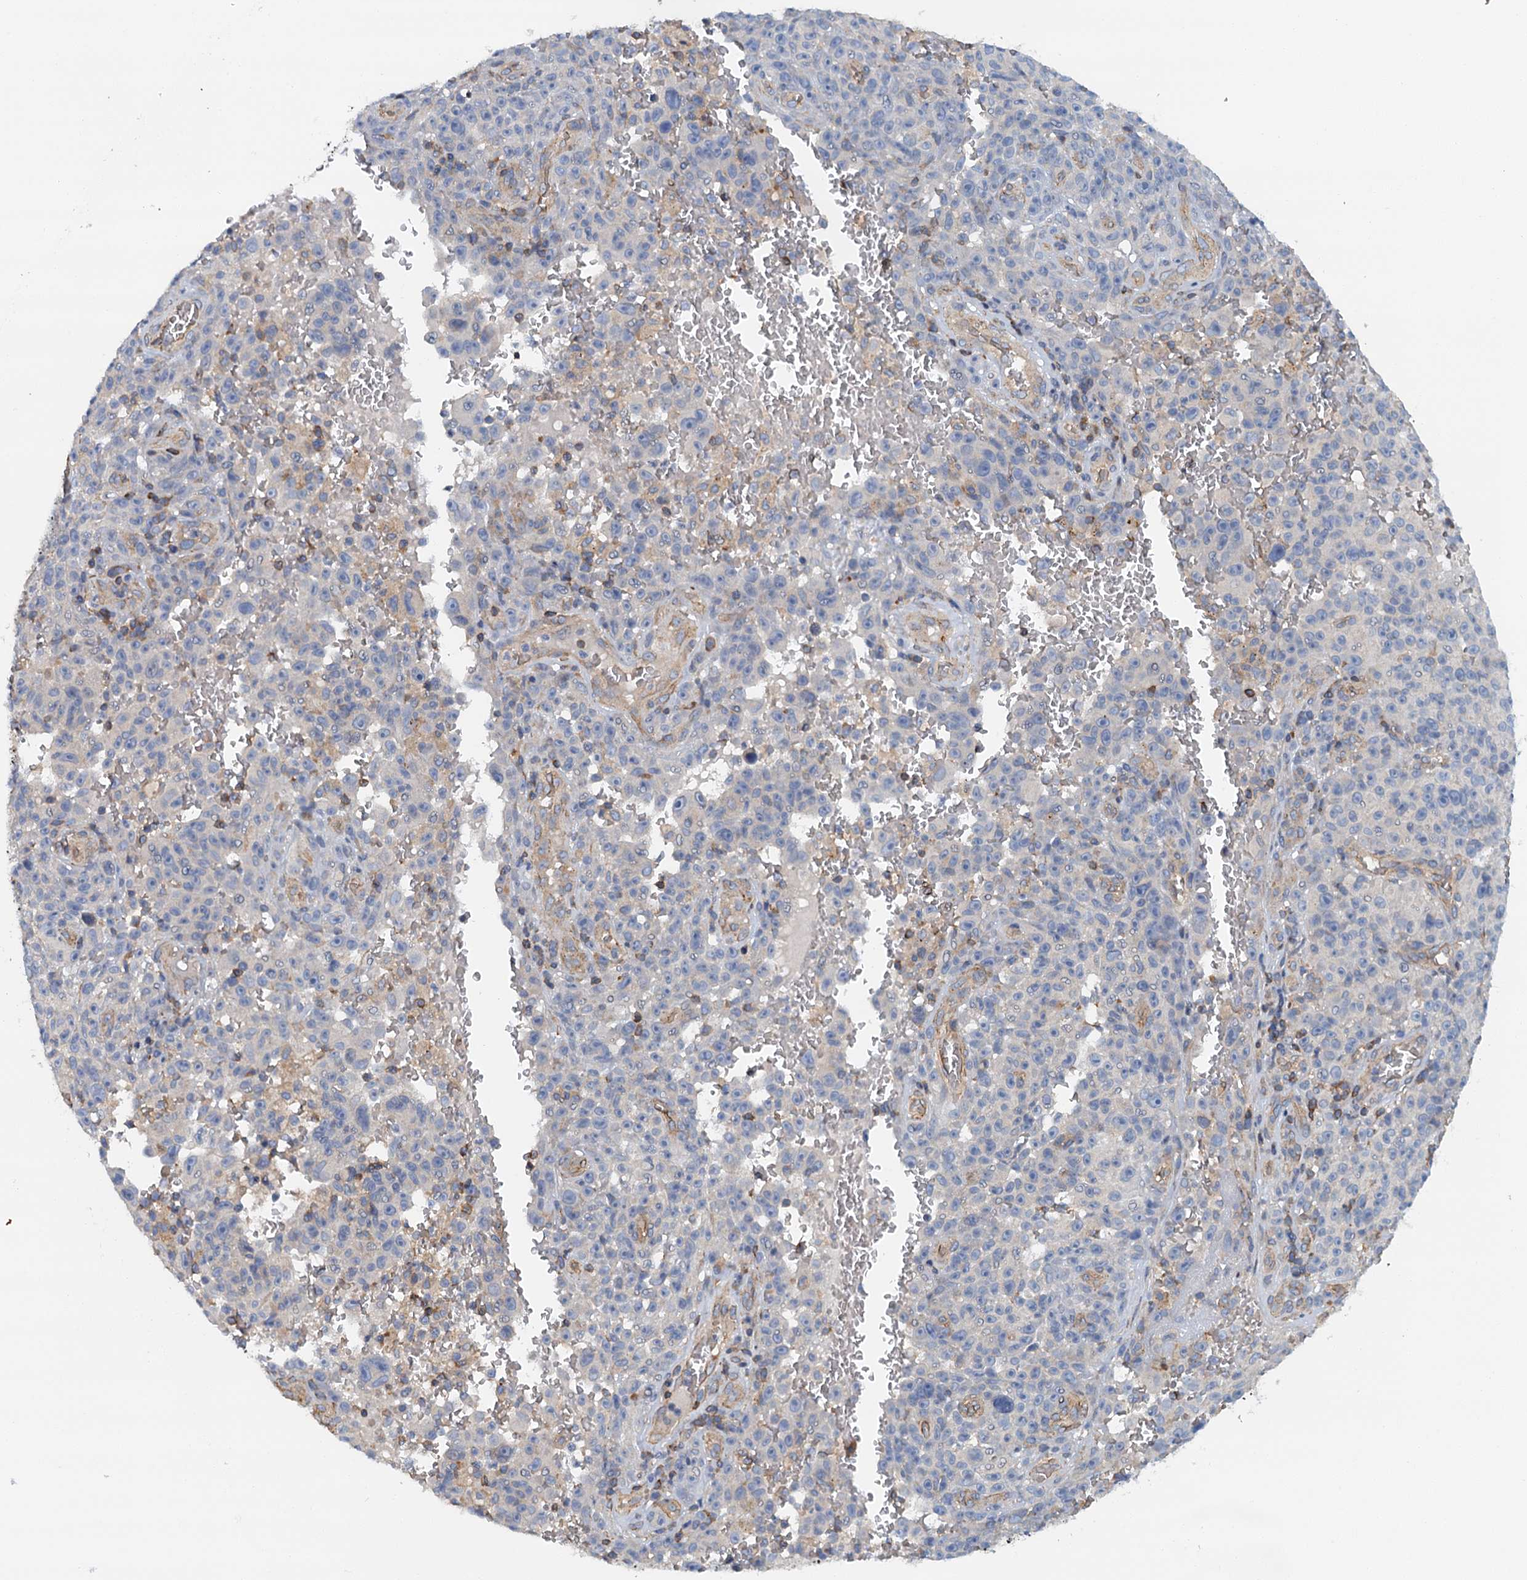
{"staining": {"intensity": "negative", "quantity": "none", "location": "none"}, "tissue": "melanoma", "cell_type": "Tumor cells", "image_type": "cancer", "snomed": [{"axis": "morphology", "description": "Malignant melanoma, NOS"}, {"axis": "topography", "description": "Skin"}], "caption": "IHC photomicrograph of neoplastic tissue: melanoma stained with DAB (3,3'-diaminobenzidine) displays no significant protein staining in tumor cells.", "gene": "ROGDI", "patient": {"sex": "female", "age": 82}}